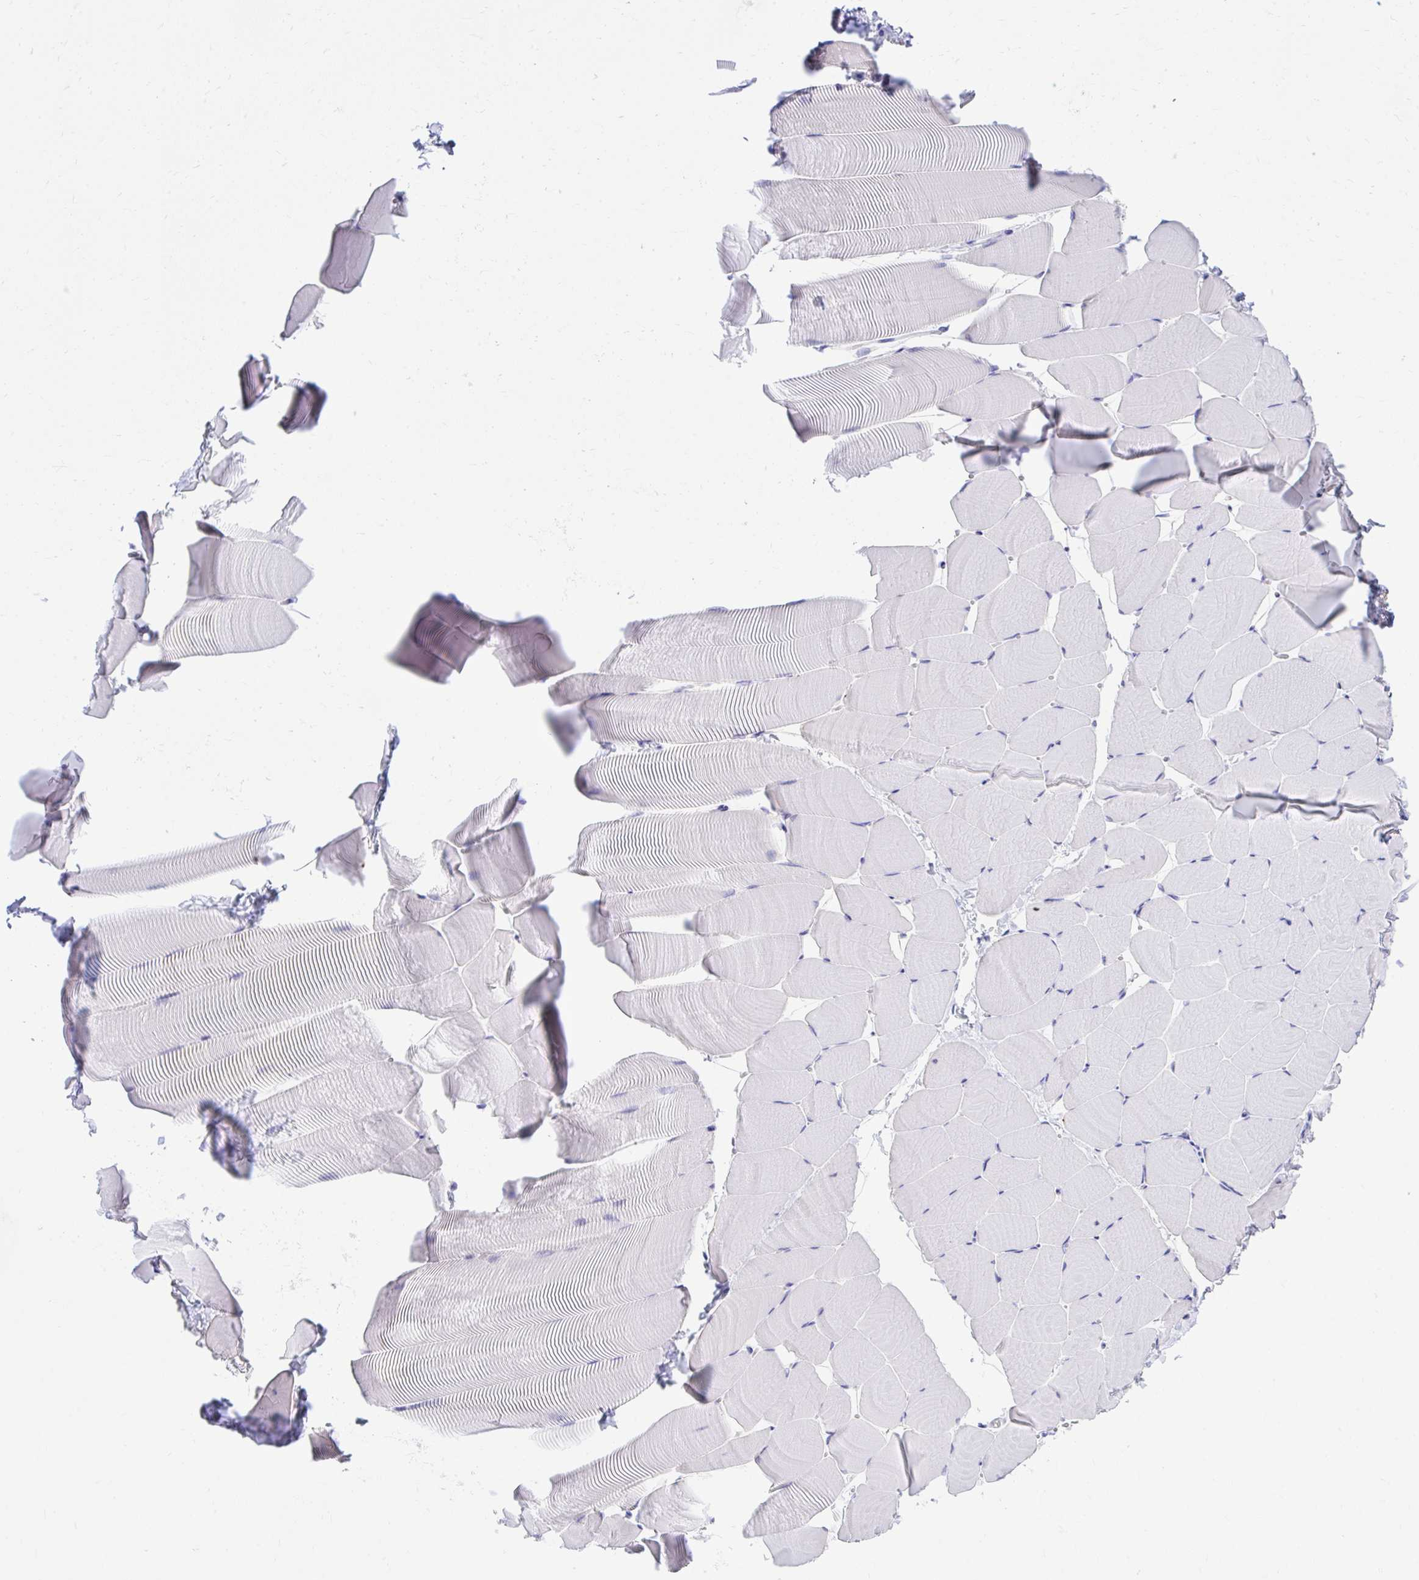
{"staining": {"intensity": "negative", "quantity": "none", "location": "none"}, "tissue": "skeletal muscle", "cell_type": "Myocytes", "image_type": "normal", "snomed": [{"axis": "morphology", "description": "Normal tissue, NOS"}, {"axis": "topography", "description": "Skeletal muscle"}], "caption": "Immunohistochemistry of unremarkable skeletal muscle demonstrates no expression in myocytes.", "gene": "HRG", "patient": {"sex": "male", "age": 25}}